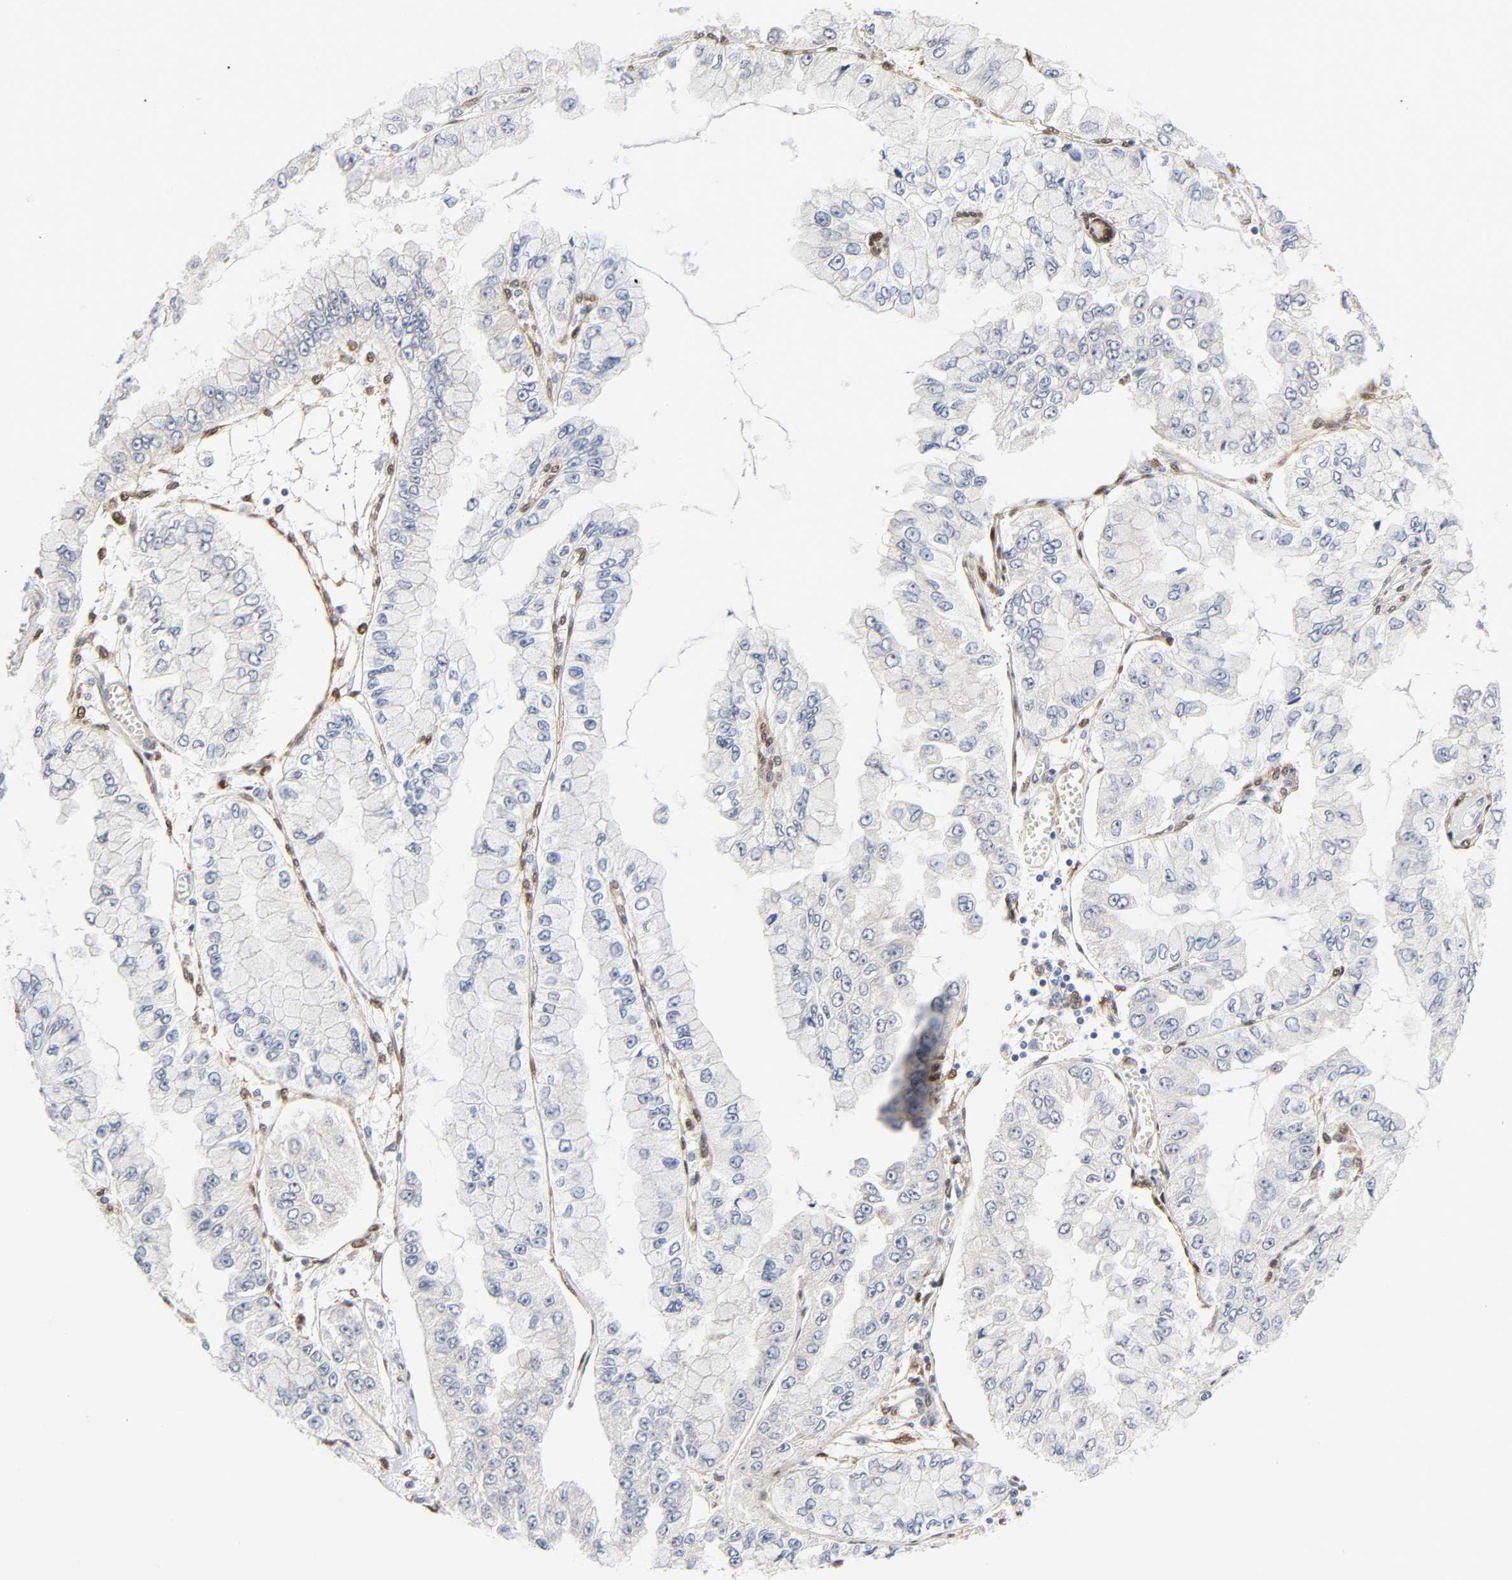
{"staining": {"intensity": "negative", "quantity": "none", "location": "none"}, "tissue": "liver cancer", "cell_type": "Tumor cells", "image_type": "cancer", "snomed": [{"axis": "morphology", "description": "Cholangiocarcinoma"}, {"axis": "topography", "description": "Liver"}], "caption": "Protein analysis of liver cholangiocarcinoma reveals no significant expression in tumor cells.", "gene": "PTEN", "patient": {"sex": "female", "age": 79}}